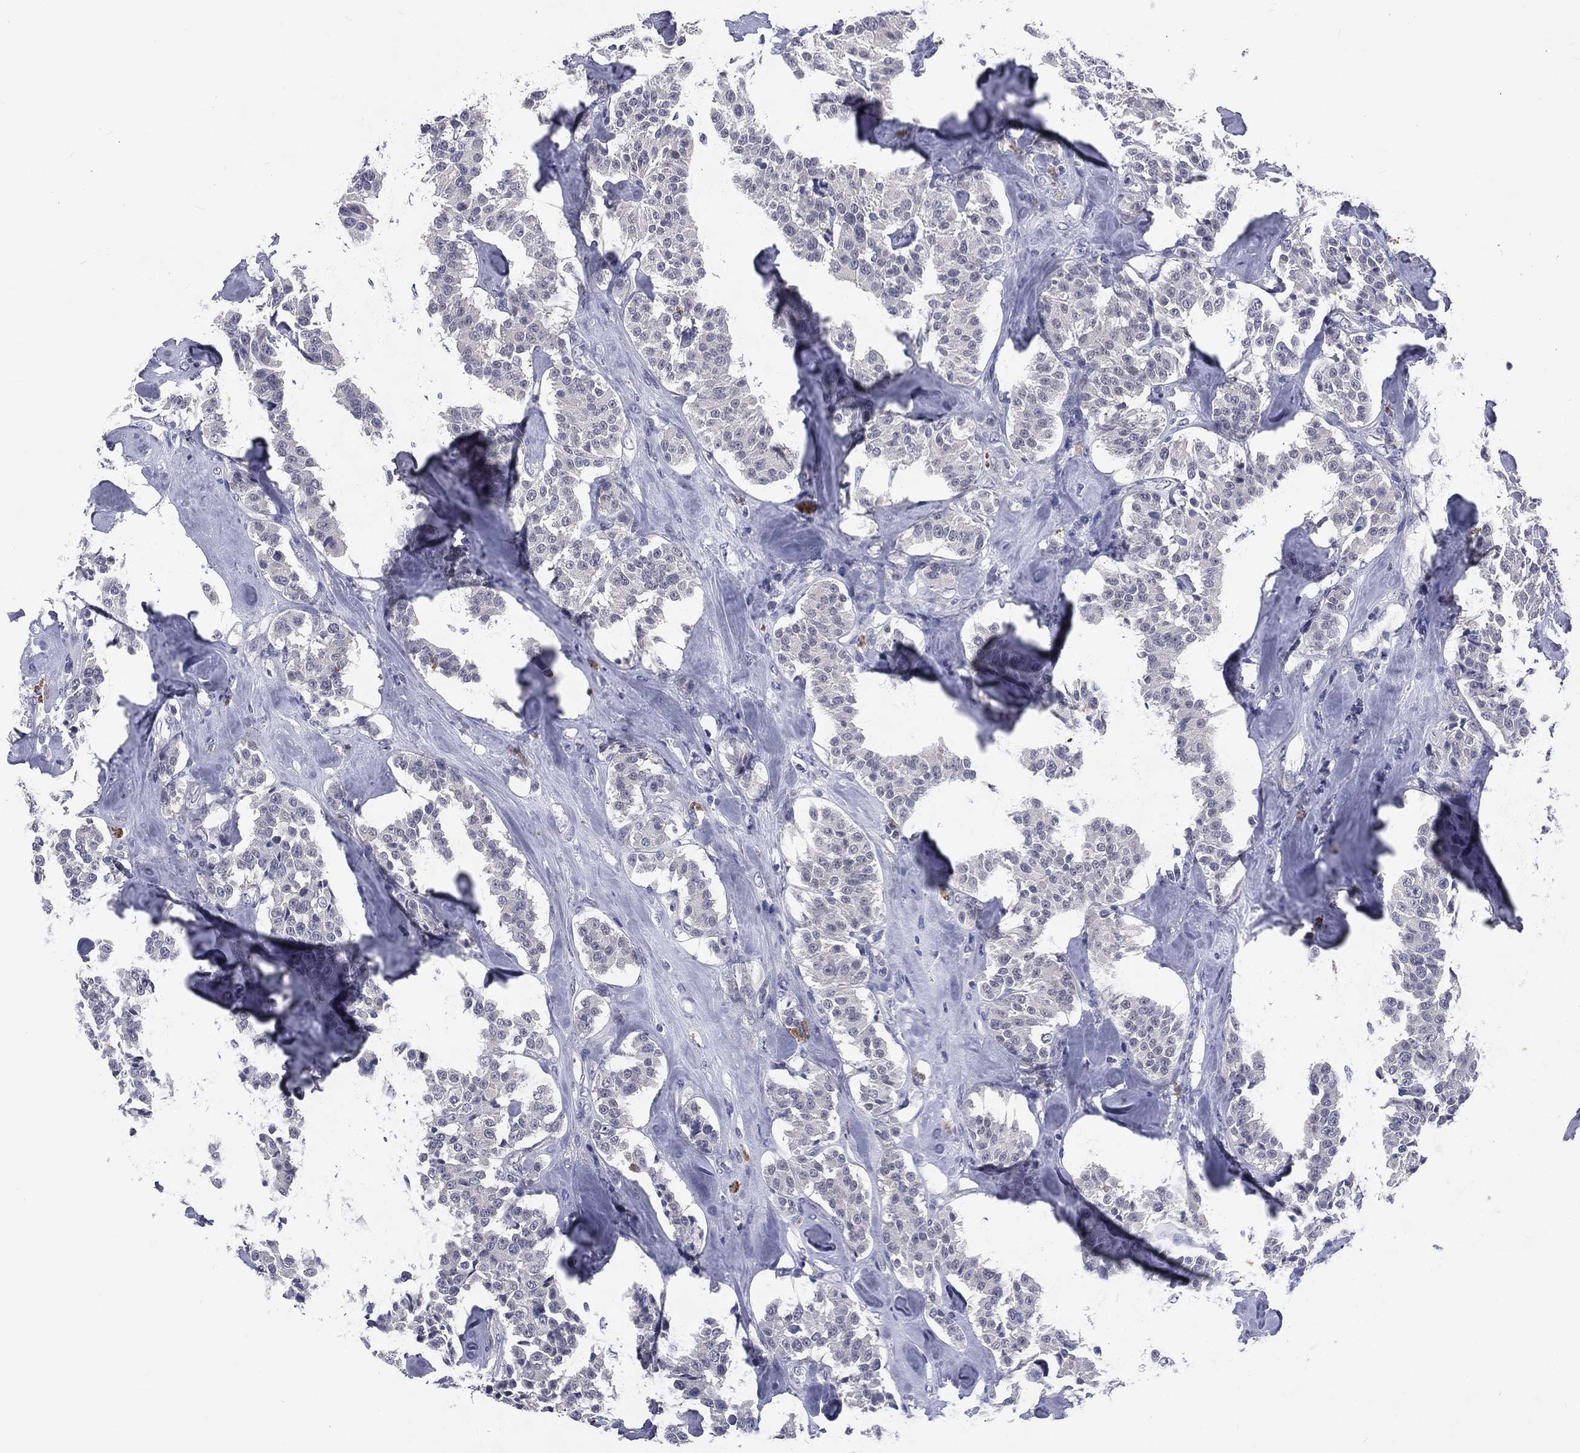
{"staining": {"intensity": "negative", "quantity": "none", "location": "none"}, "tissue": "carcinoid", "cell_type": "Tumor cells", "image_type": "cancer", "snomed": [{"axis": "morphology", "description": "Carcinoid, malignant, NOS"}, {"axis": "topography", "description": "Pancreas"}], "caption": "A high-resolution image shows immunohistochemistry (IHC) staining of carcinoid, which exhibits no significant positivity in tumor cells. (DAB IHC with hematoxylin counter stain).", "gene": "IFT27", "patient": {"sex": "male", "age": 41}}